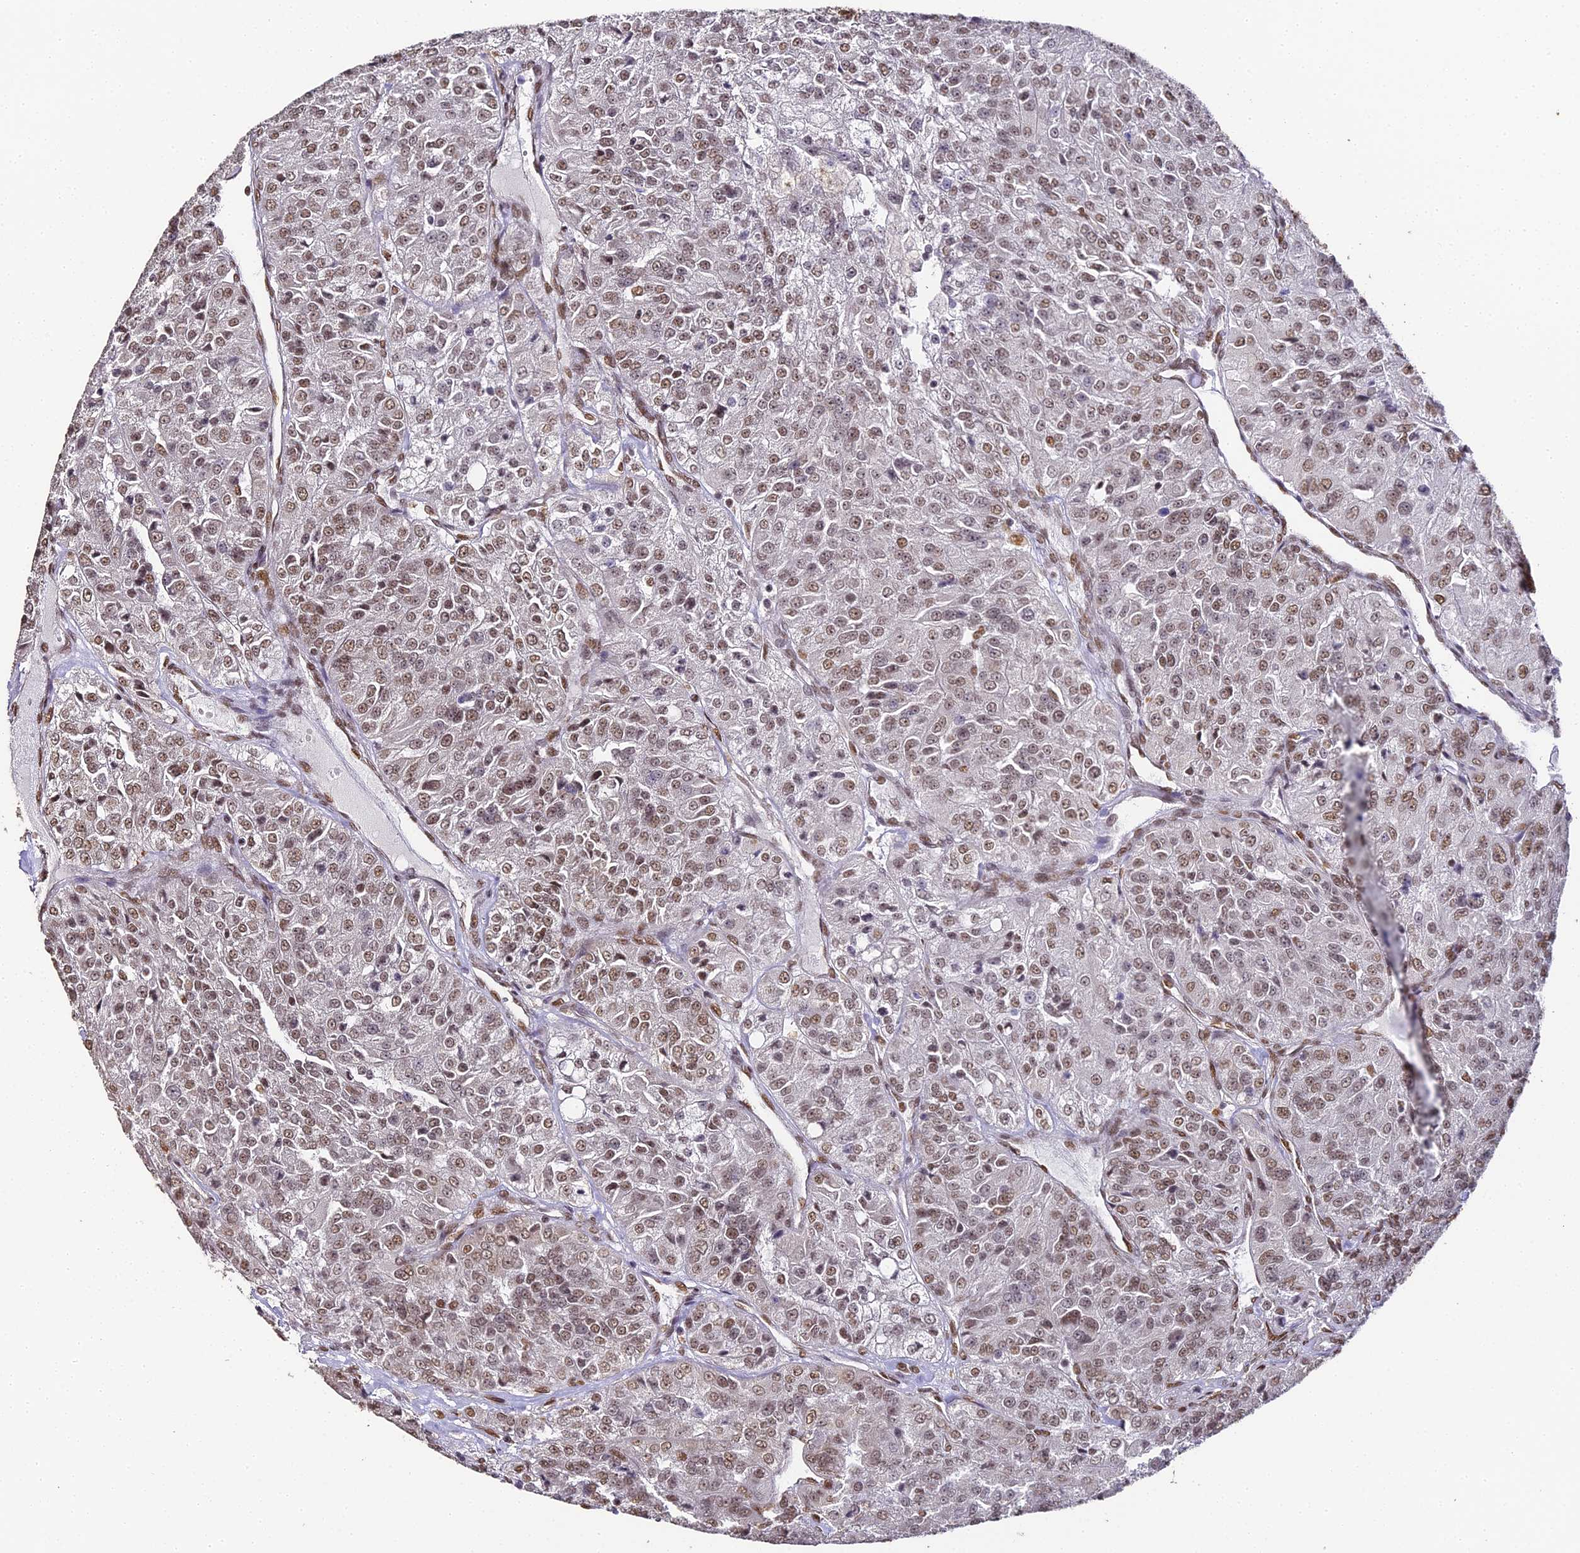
{"staining": {"intensity": "moderate", "quantity": ">75%", "location": "nuclear"}, "tissue": "renal cancer", "cell_type": "Tumor cells", "image_type": "cancer", "snomed": [{"axis": "morphology", "description": "Adenocarcinoma, NOS"}, {"axis": "topography", "description": "Kidney"}], "caption": "Approximately >75% of tumor cells in human renal cancer (adenocarcinoma) show moderate nuclear protein staining as visualized by brown immunohistochemical staining.", "gene": "HNRNPA1", "patient": {"sex": "female", "age": 63}}